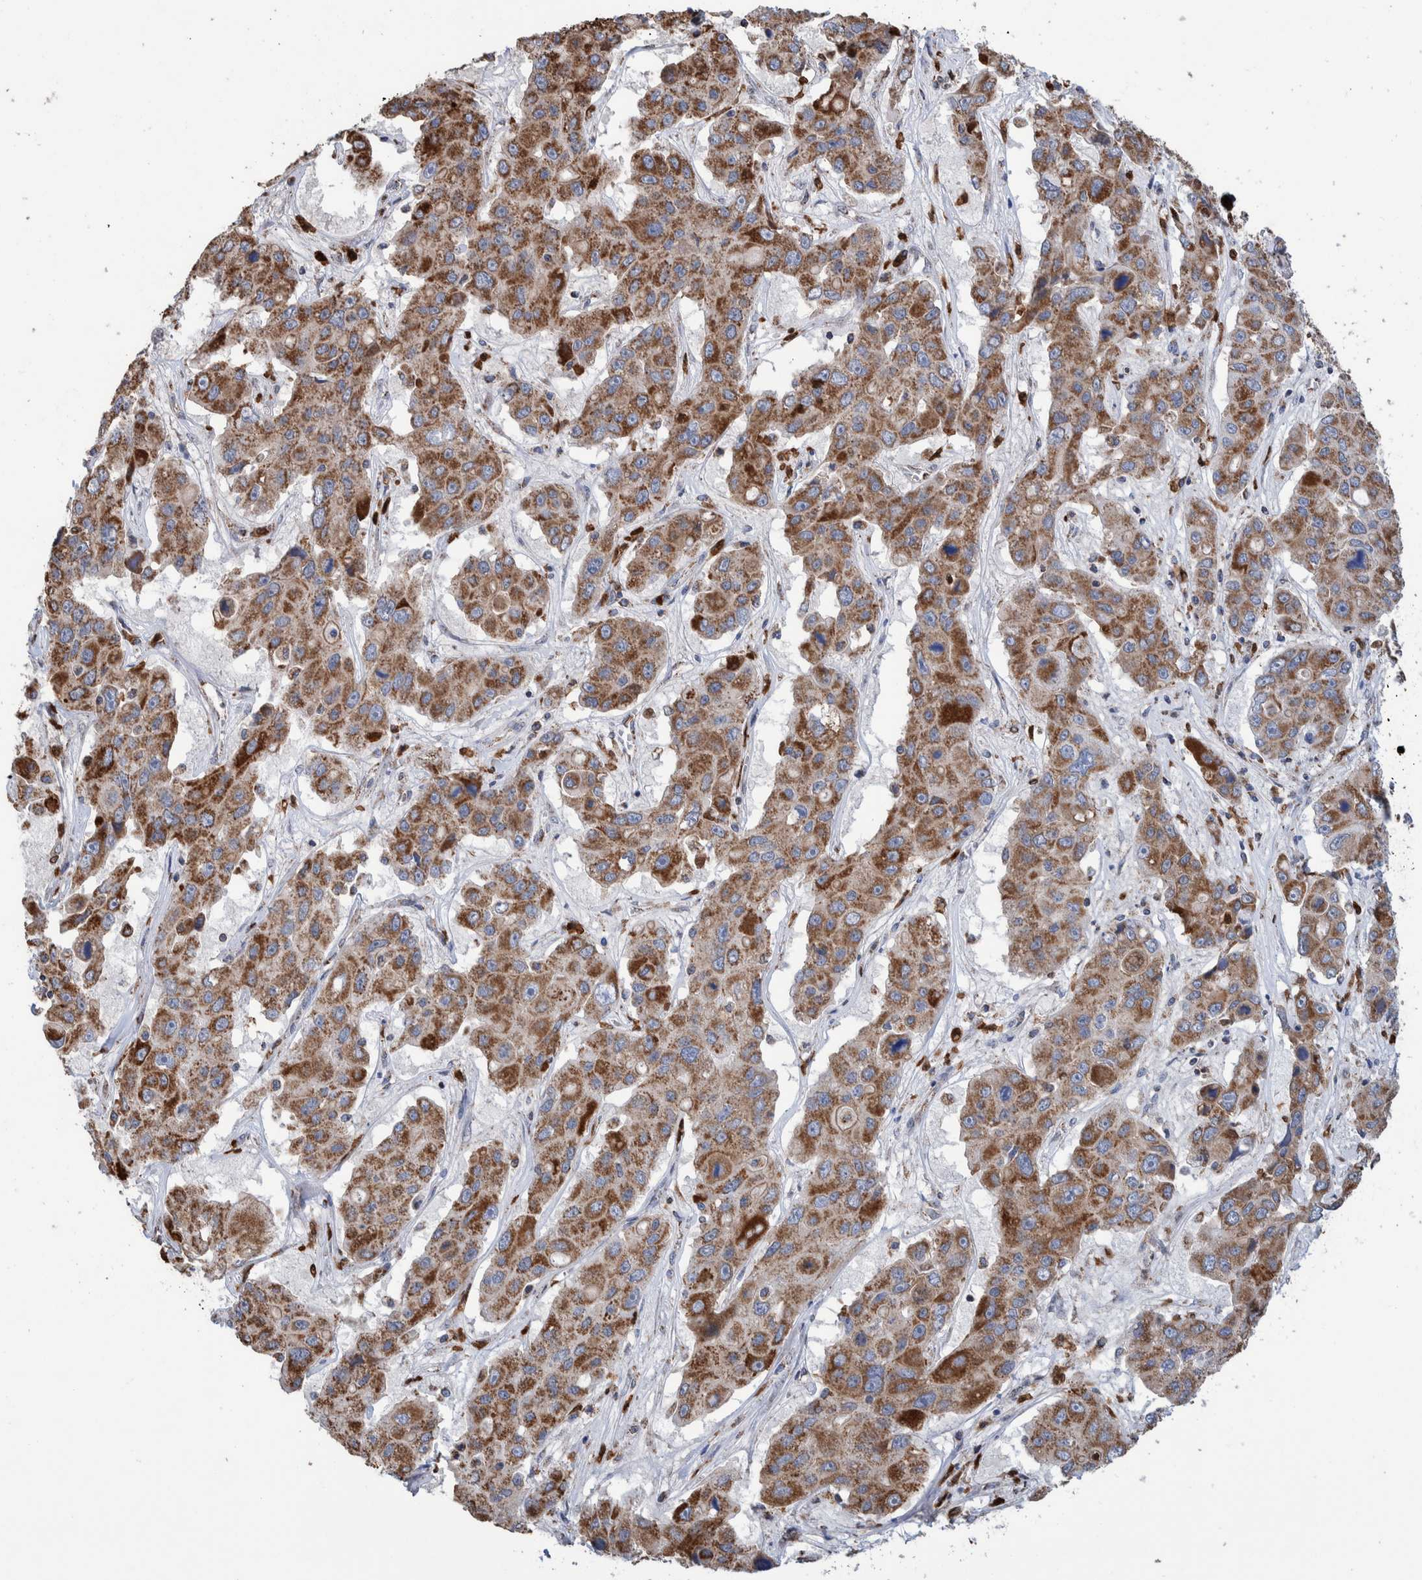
{"staining": {"intensity": "moderate", "quantity": ">75%", "location": "cytoplasmic/membranous"}, "tissue": "liver cancer", "cell_type": "Tumor cells", "image_type": "cancer", "snomed": [{"axis": "morphology", "description": "Cholangiocarcinoma"}, {"axis": "topography", "description": "Liver"}], "caption": "Immunohistochemistry of human liver cancer (cholangiocarcinoma) demonstrates medium levels of moderate cytoplasmic/membranous expression in about >75% of tumor cells. Nuclei are stained in blue.", "gene": "DECR1", "patient": {"sex": "male", "age": 67}}